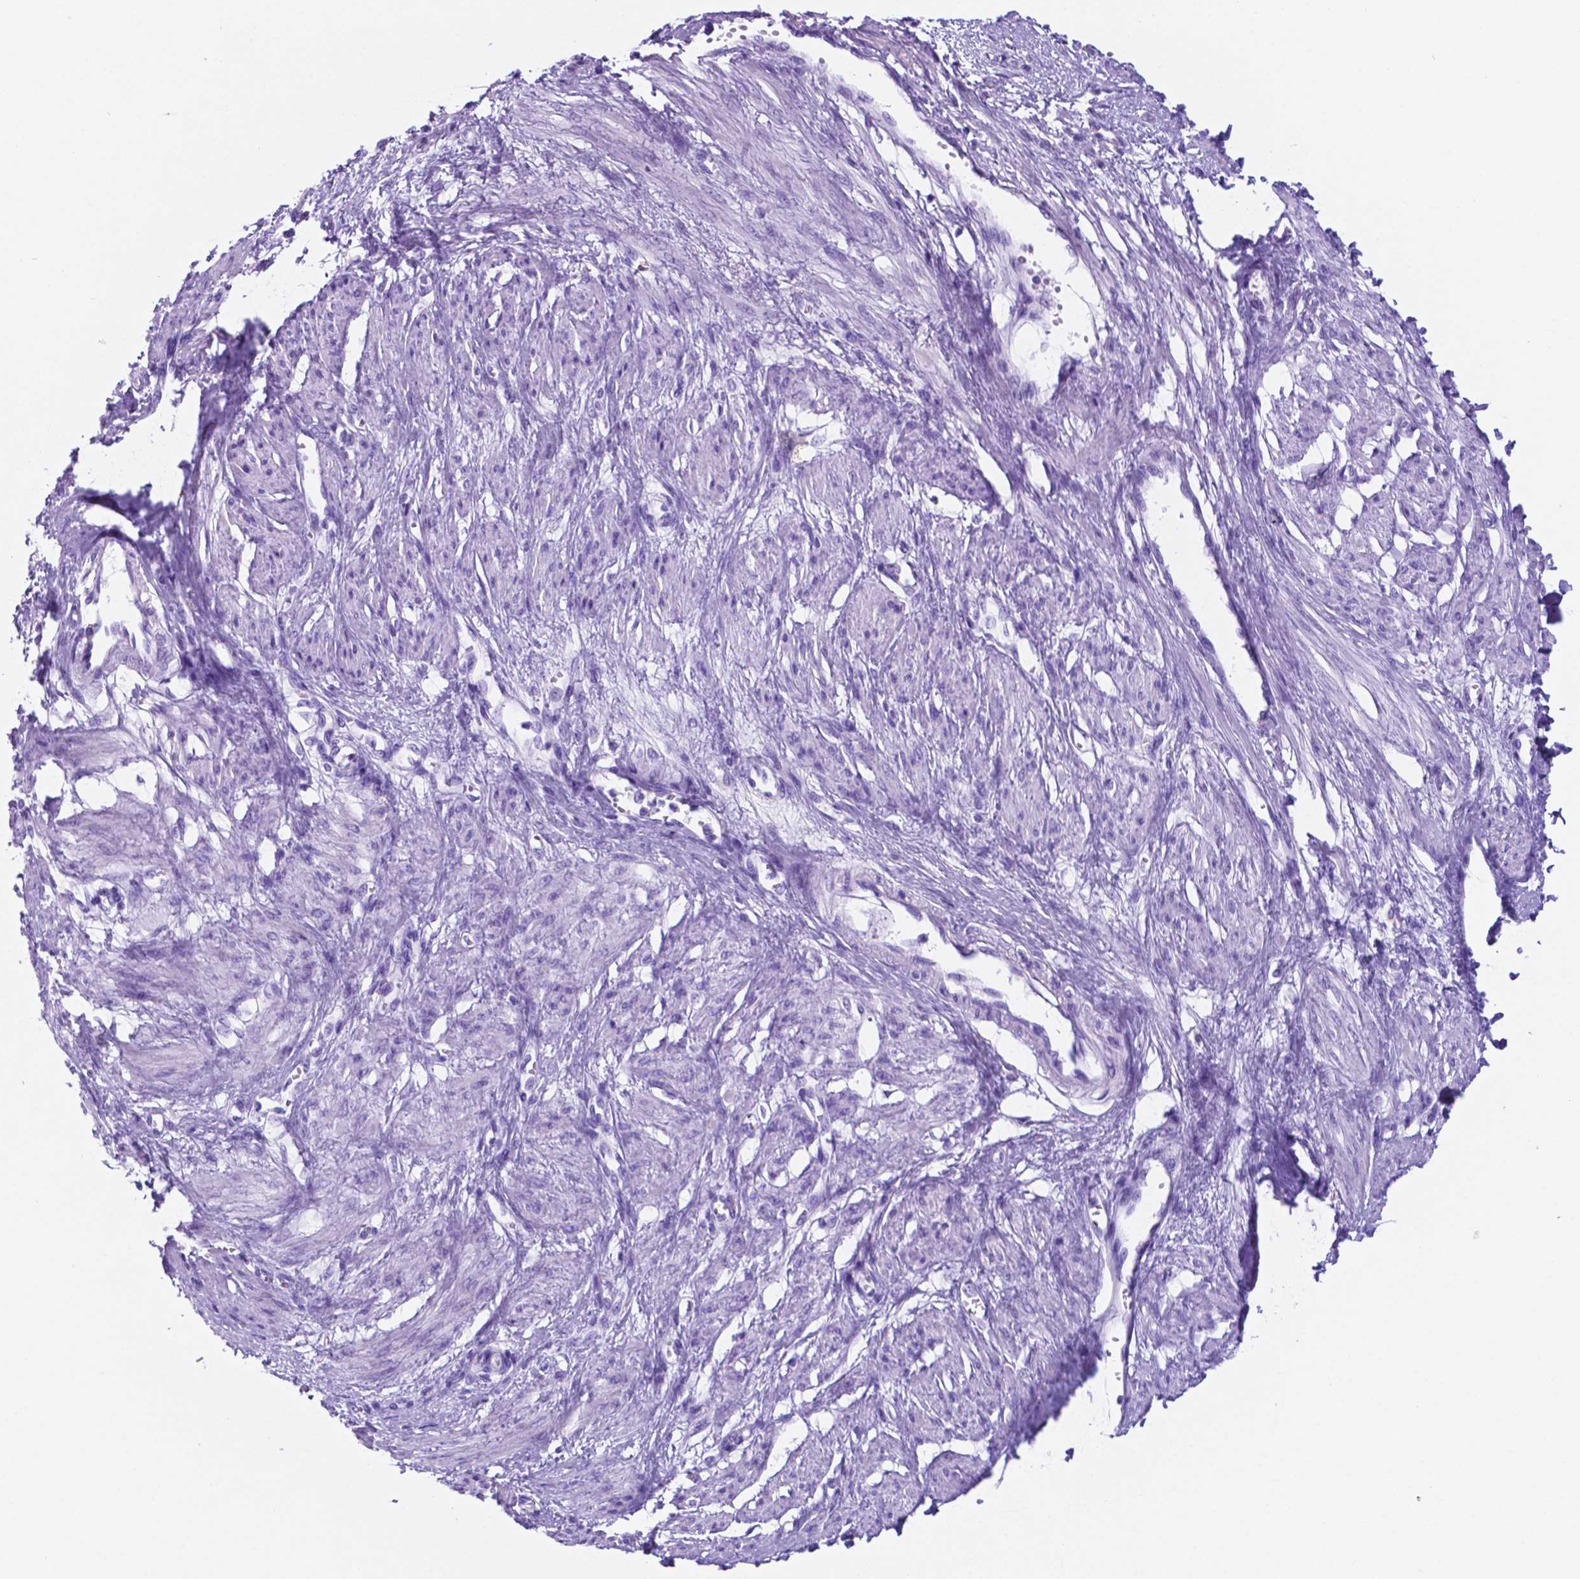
{"staining": {"intensity": "negative", "quantity": "none", "location": "none"}, "tissue": "smooth muscle", "cell_type": "Smooth muscle cells", "image_type": "normal", "snomed": [{"axis": "morphology", "description": "Normal tissue, NOS"}, {"axis": "topography", "description": "Smooth muscle"}, {"axis": "topography", "description": "Uterus"}], "caption": "The photomicrograph demonstrates no significant expression in smooth muscle cells of smooth muscle. (DAB (3,3'-diaminobenzidine) immunohistochemistry with hematoxylin counter stain).", "gene": "DNAAF8", "patient": {"sex": "female", "age": 39}}